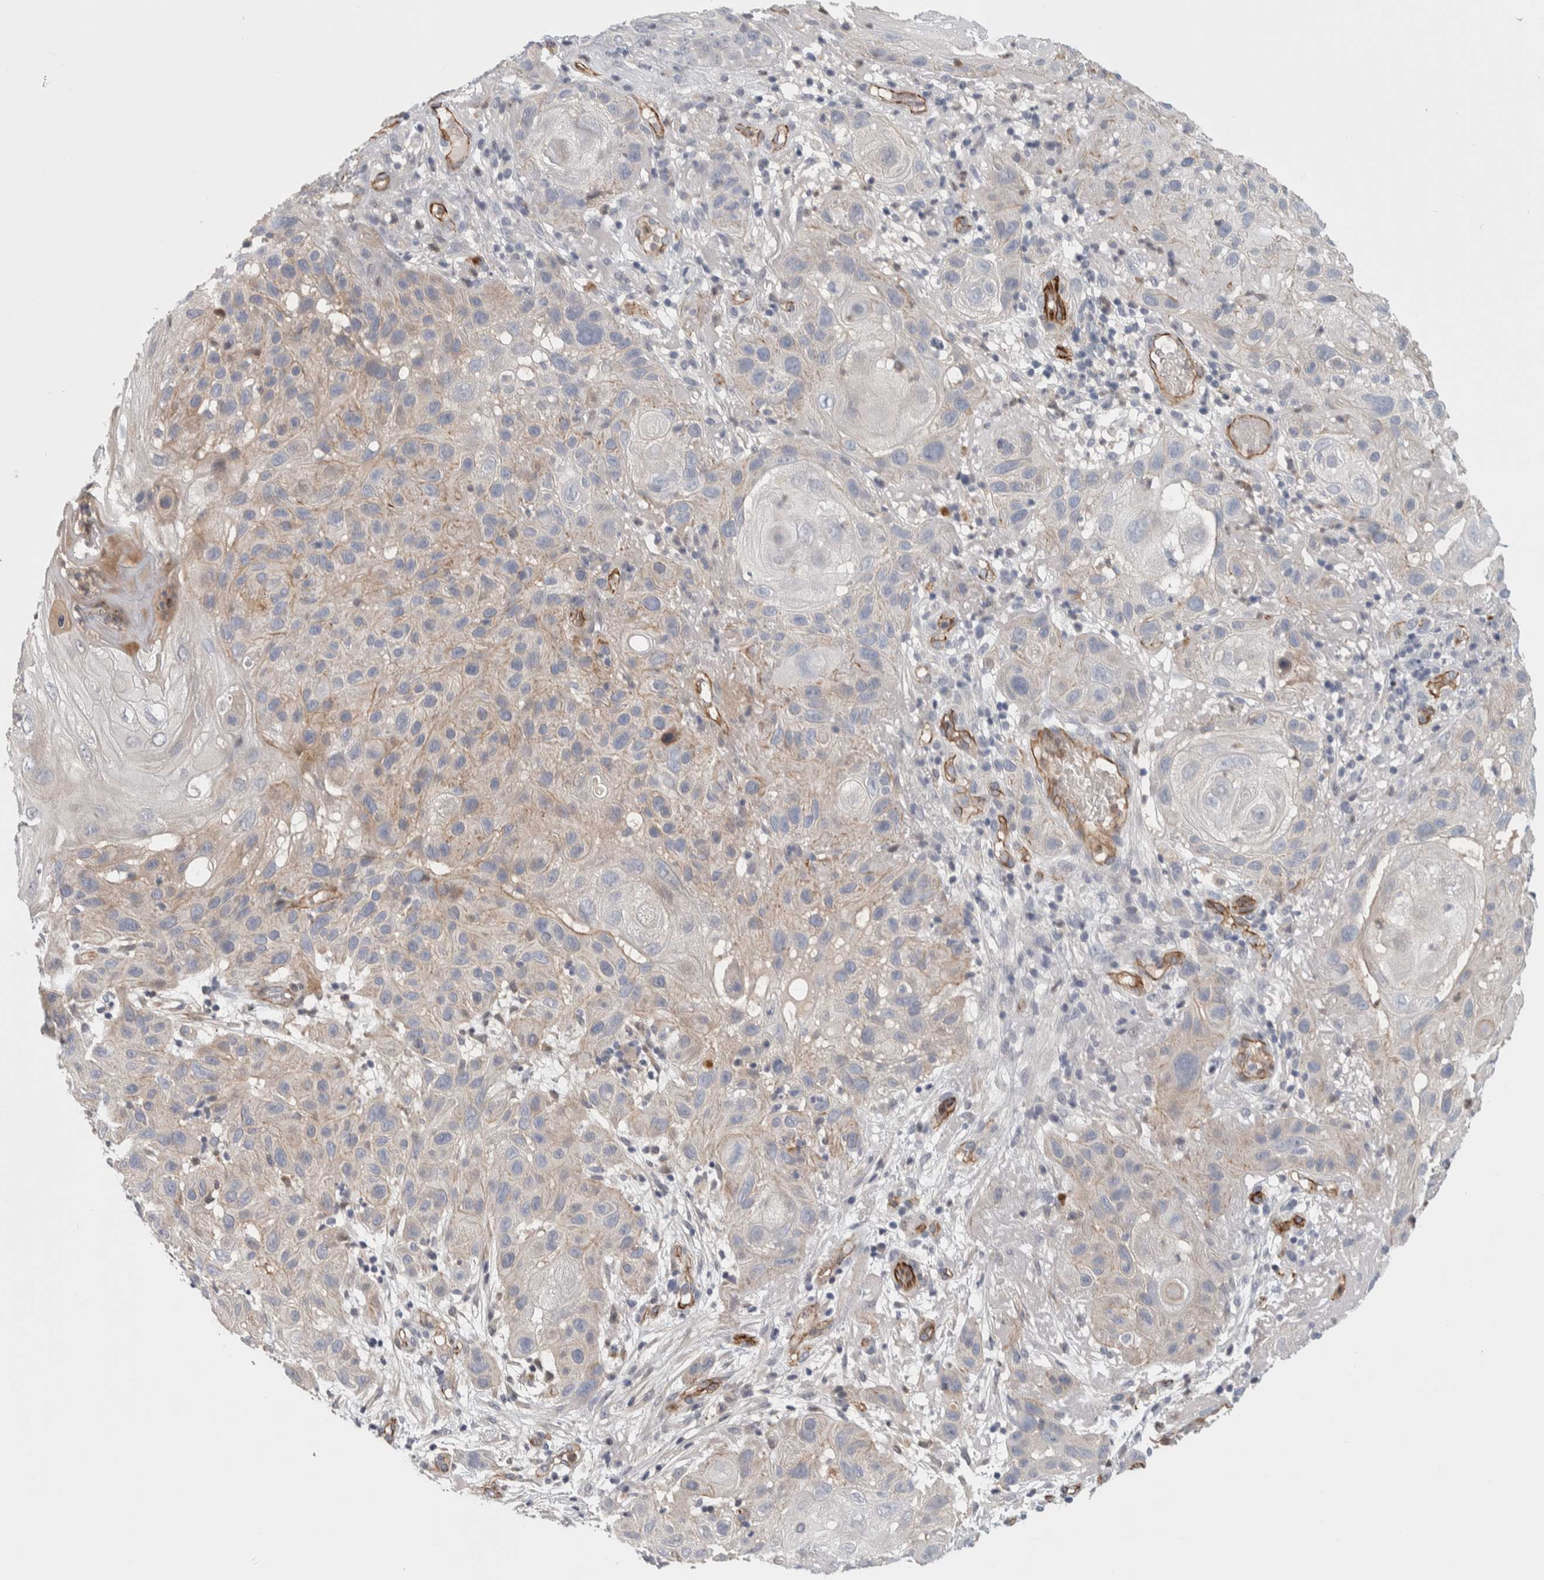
{"staining": {"intensity": "weak", "quantity": "<25%", "location": "cytoplasmic/membranous"}, "tissue": "skin cancer", "cell_type": "Tumor cells", "image_type": "cancer", "snomed": [{"axis": "morphology", "description": "Squamous cell carcinoma, NOS"}, {"axis": "topography", "description": "Skin"}], "caption": "Skin squamous cell carcinoma was stained to show a protein in brown. There is no significant staining in tumor cells.", "gene": "ZNF862", "patient": {"sex": "female", "age": 96}}